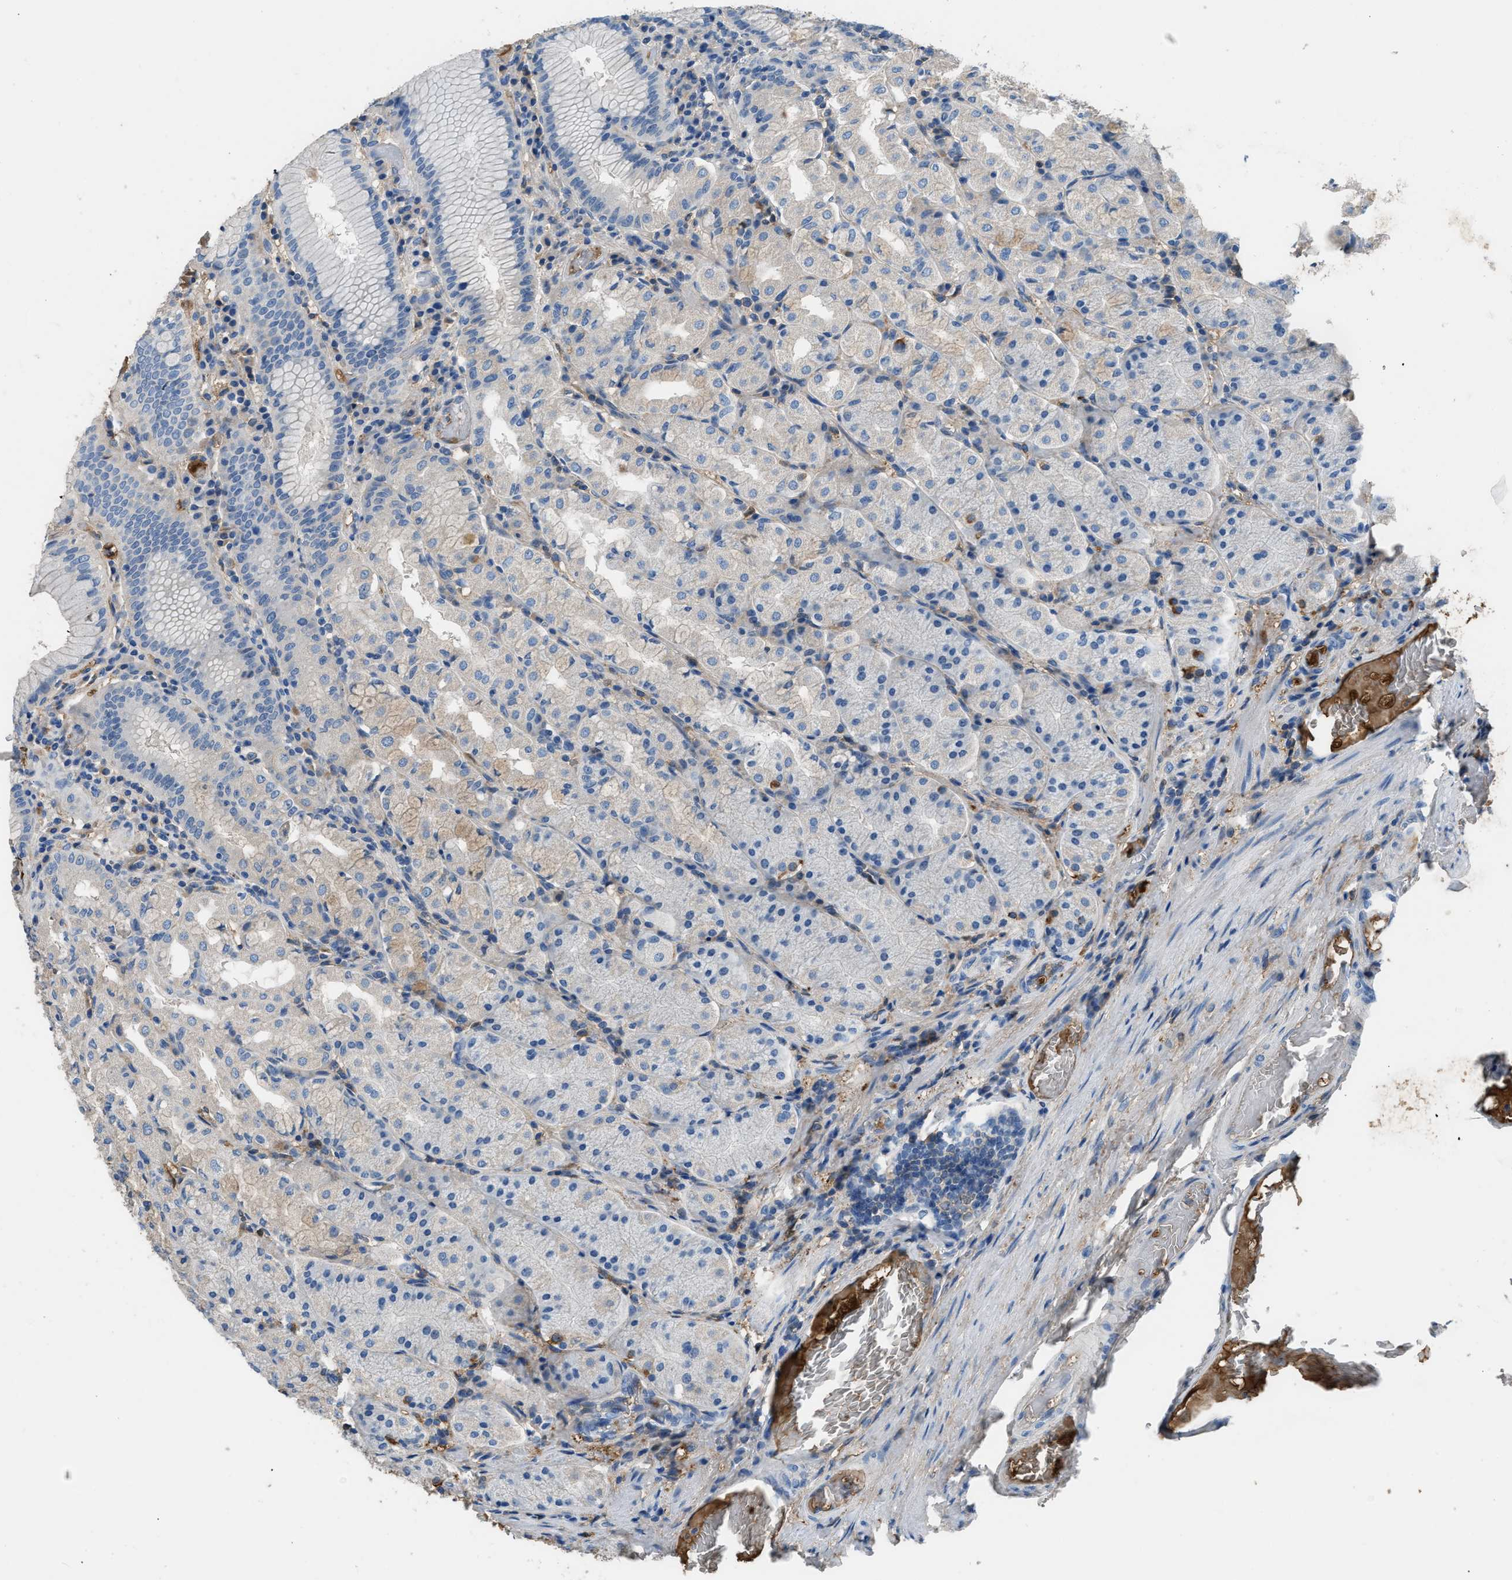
{"staining": {"intensity": "moderate", "quantity": "<25%", "location": "cytoplasmic/membranous"}, "tissue": "stomach", "cell_type": "Glandular cells", "image_type": "normal", "snomed": [{"axis": "morphology", "description": "Normal tissue, NOS"}, {"axis": "topography", "description": "Stomach"}, {"axis": "topography", "description": "Stomach, lower"}], "caption": "High-power microscopy captured an immunohistochemistry (IHC) photomicrograph of unremarkable stomach, revealing moderate cytoplasmic/membranous staining in about <25% of glandular cells.", "gene": "STC1", "patient": {"sex": "female", "age": 56}}